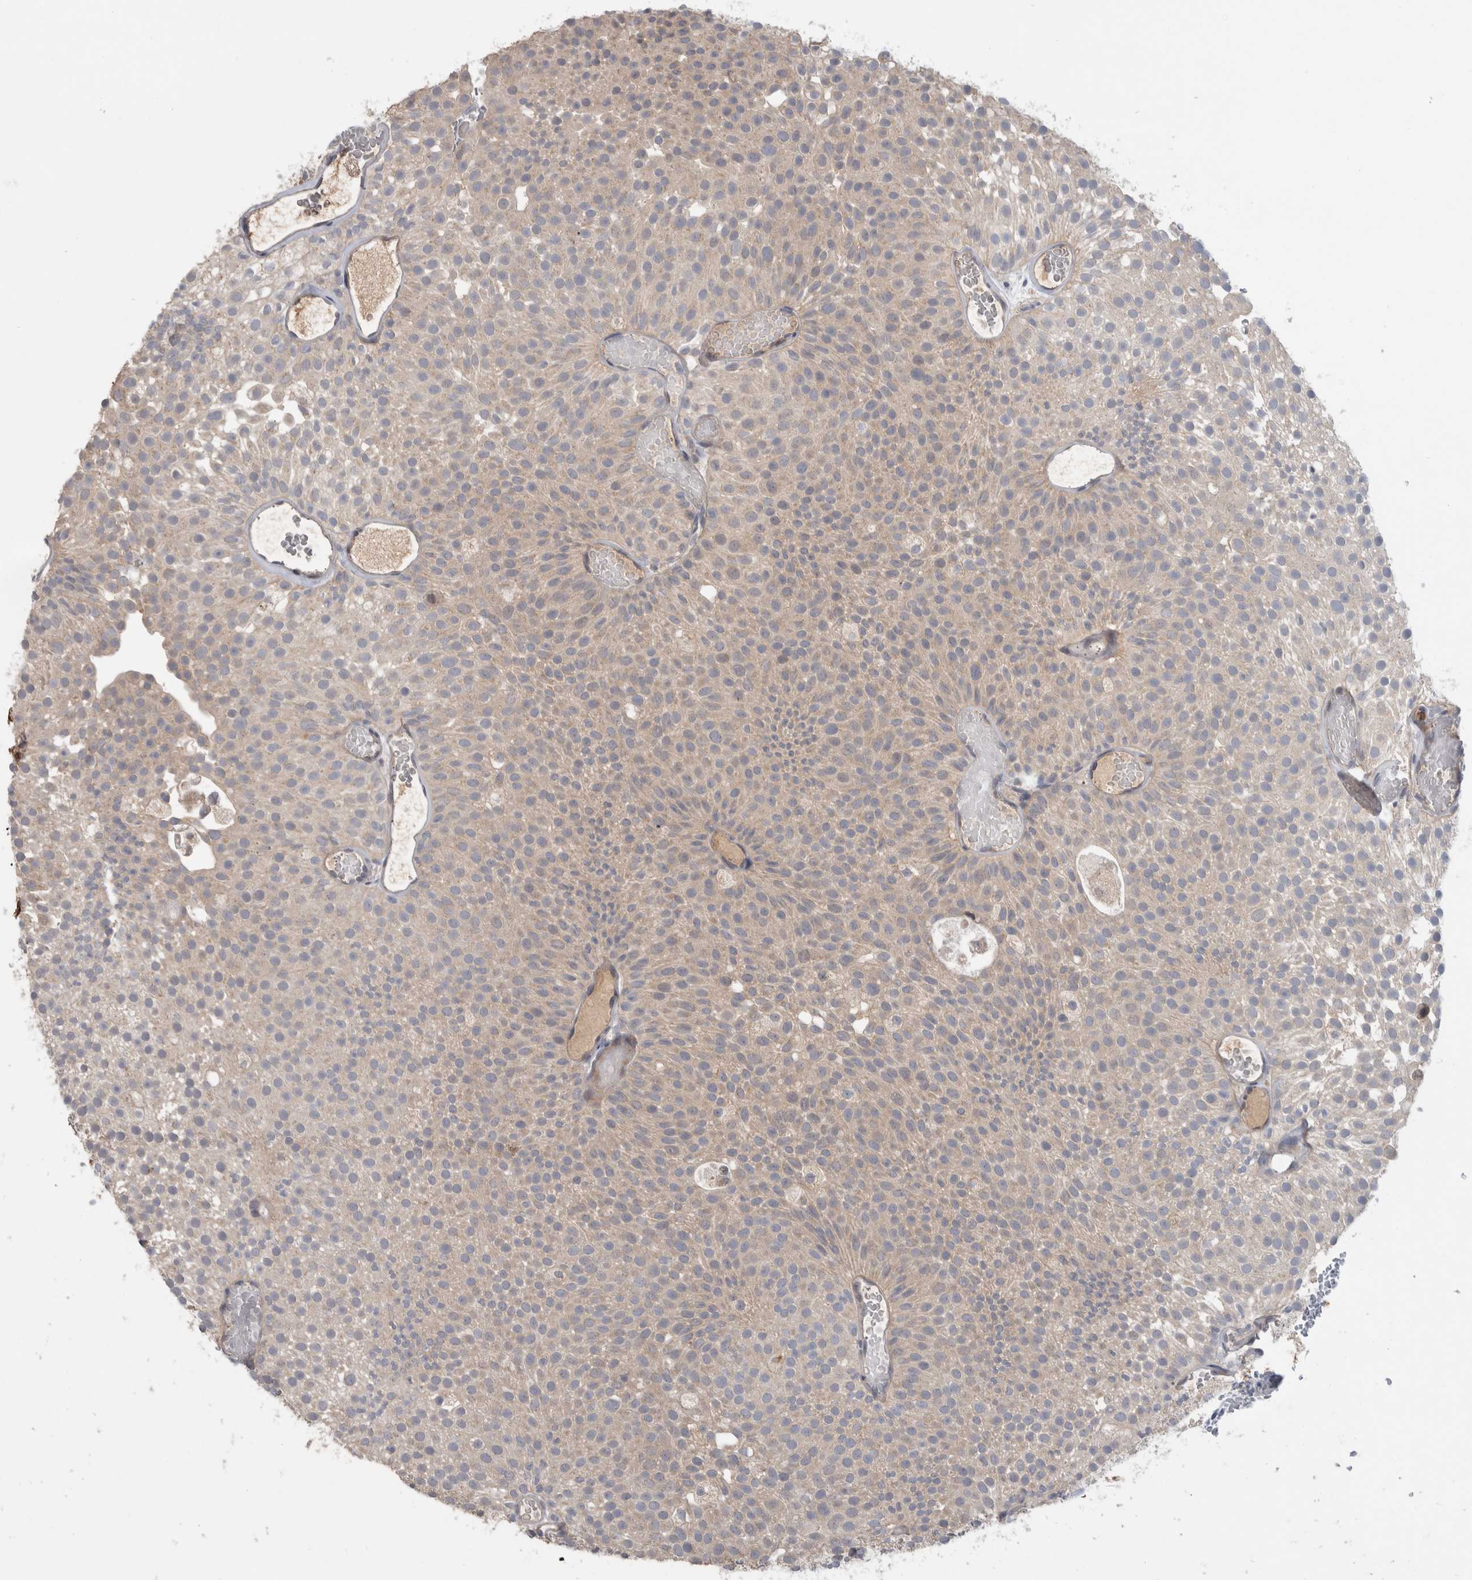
{"staining": {"intensity": "weak", "quantity": "25%-75%", "location": "cytoplasmic/membranous"}, "tissue": "urothelial cancer", "cell_type": "Tumor cells", "image_type": "cancer", "snomed": [{"axis": "morphology", "description": "Urothelial carcinoma, Low grade"}, {"axis": "topography", "description": "Urinary bladder"}], "caption": "Approximately 25%-75% of tumor cells in low-grade urothelial carcinoma reveal weak cytoplasmic/membranous protein staining as visualized by brown immunohistochemical staining.", "gene": "GFRA2", "patient": {"sex": "male", "age": 78}}